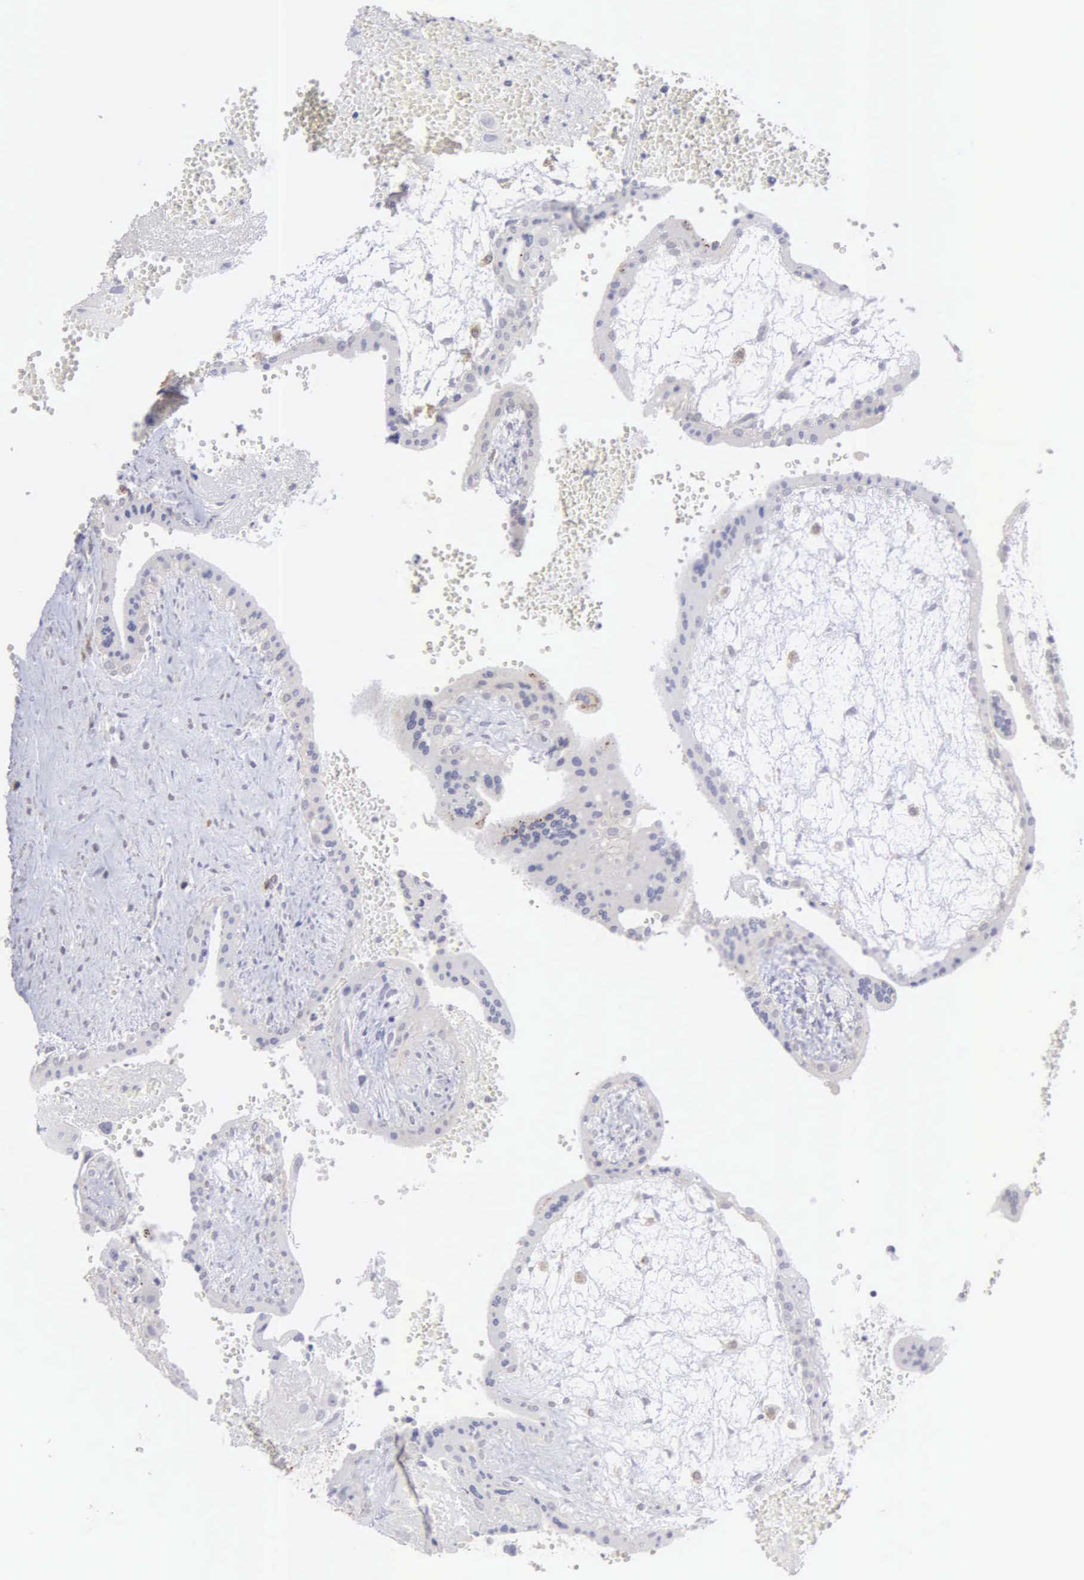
{"staining": {"intensity": "weak", "quantity": "<25%", "location": "cytoplasmic/membranous"}, "tissue": "placenta", "cell_type": "Trophoblastic cells", "image_type": "normal", "snomed": [{"axis": "morphology", "description": "Normal tissue, NOS"}, {"axis": "topography", "description": "Placenta"}], "caption": "Immunohistochemistry (IHC) of benign placenta reveals no expression in trophoblastic cells. (DAB immunohistochemistry visualized using brightfield microscopy, high magnification).", "gene": "LIN52", "patient": {"sex": "female", "age": 30}}